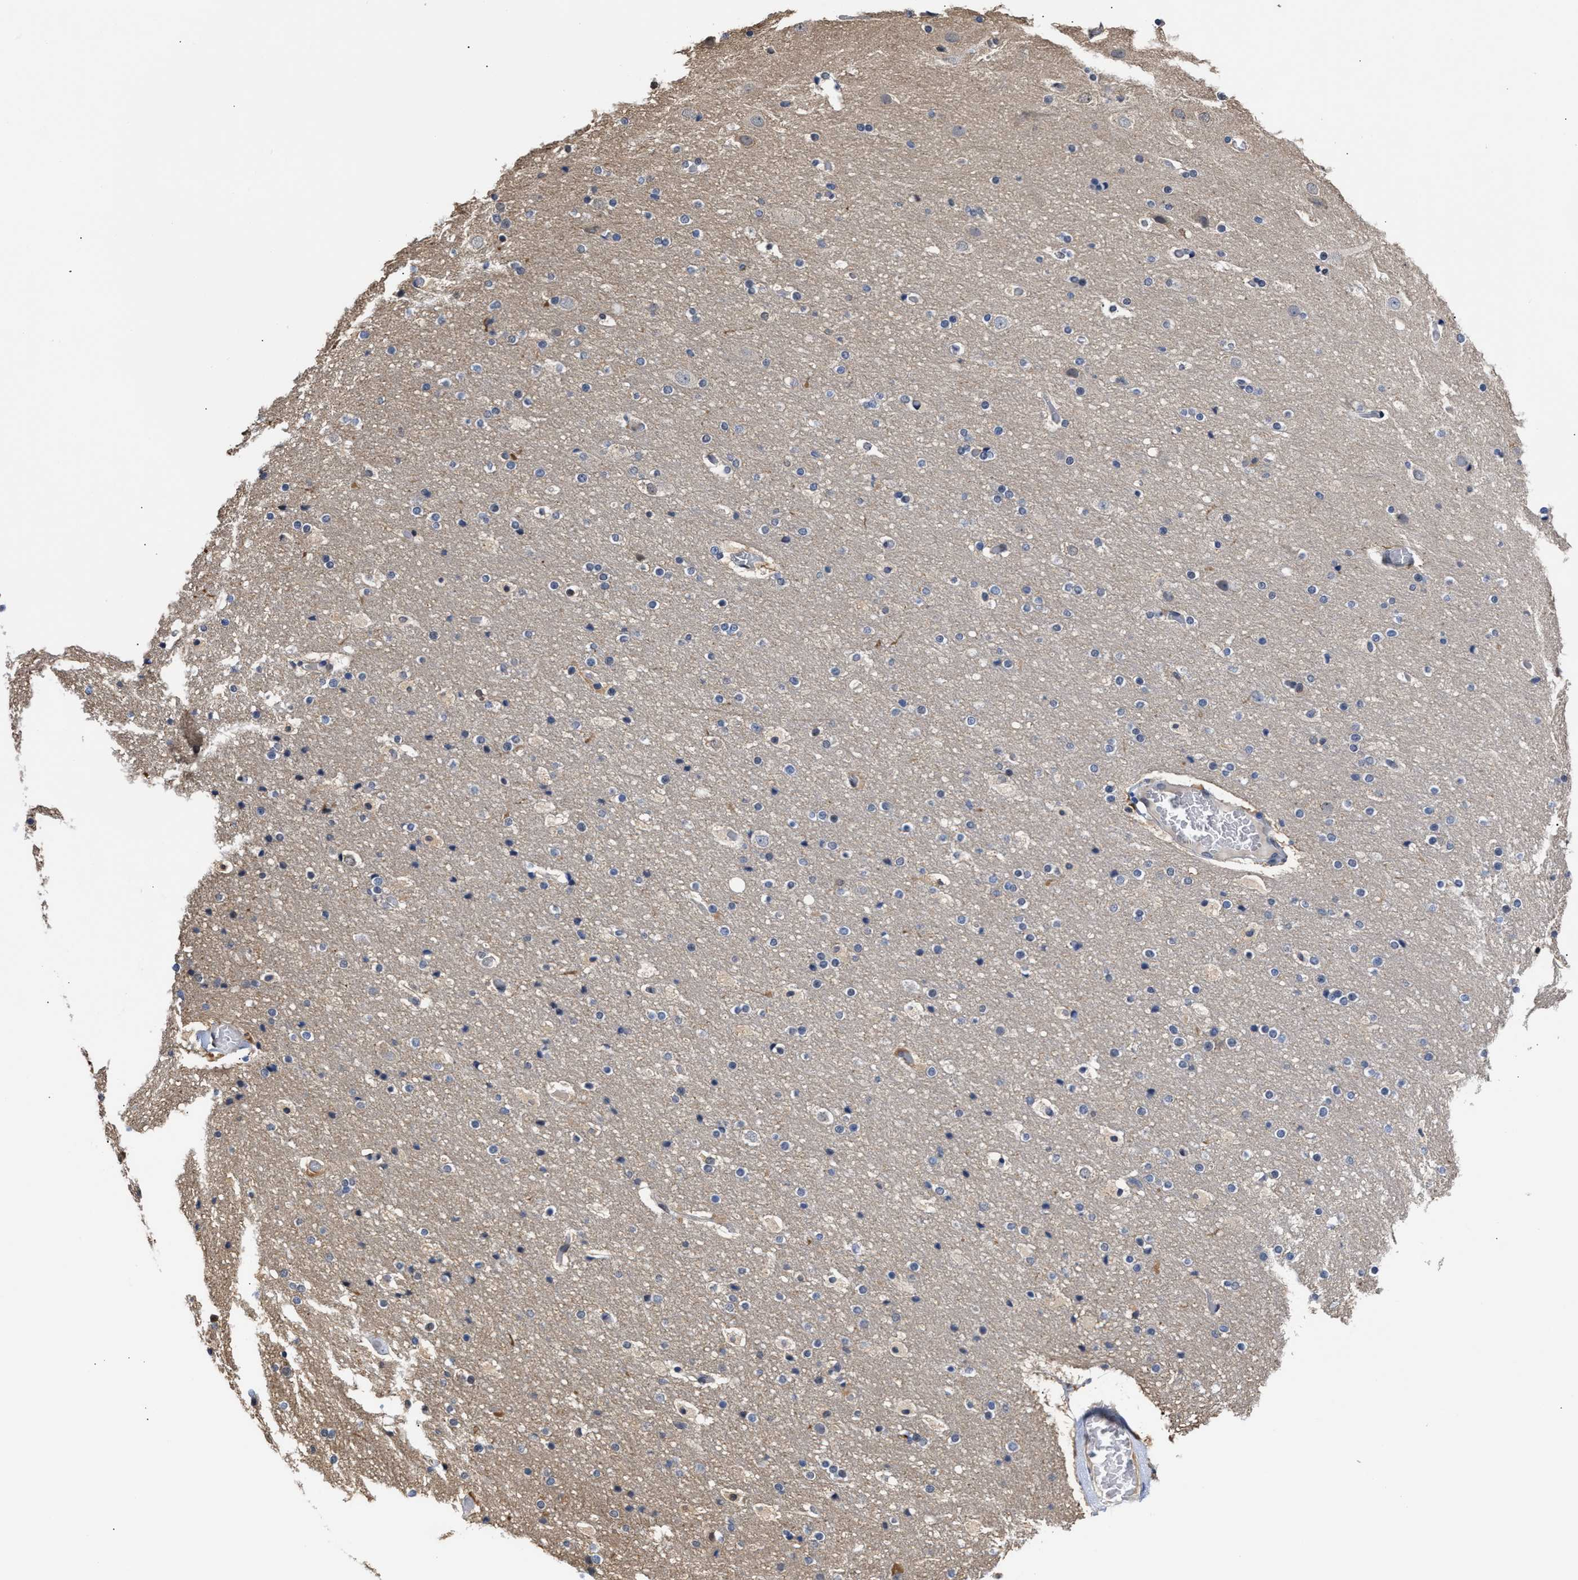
{"staining": {"intensity": "negative", "quantity": "none", "location": "none"}, "tissue": "cerebral cortex", "cell_type": "Endothelial cells", "image_type": "normal", "snomed": [{"axis": "morphology", "description": "Normal tissue, NOS"}, {"axis": "topography", "description": "Cerebral cortex"}], "caption": "Immunohistochemical staining of unremarkable cerebral cortex reveals no significant staining in endothelial cells. The staining is performed using DAB (3,3'-diaminobenzidine) brown chromogen with nuclei counter-stained in using hematoxylin.", "gene": "KLHDC1", "patient": {"sex": "male", "age": 57}}